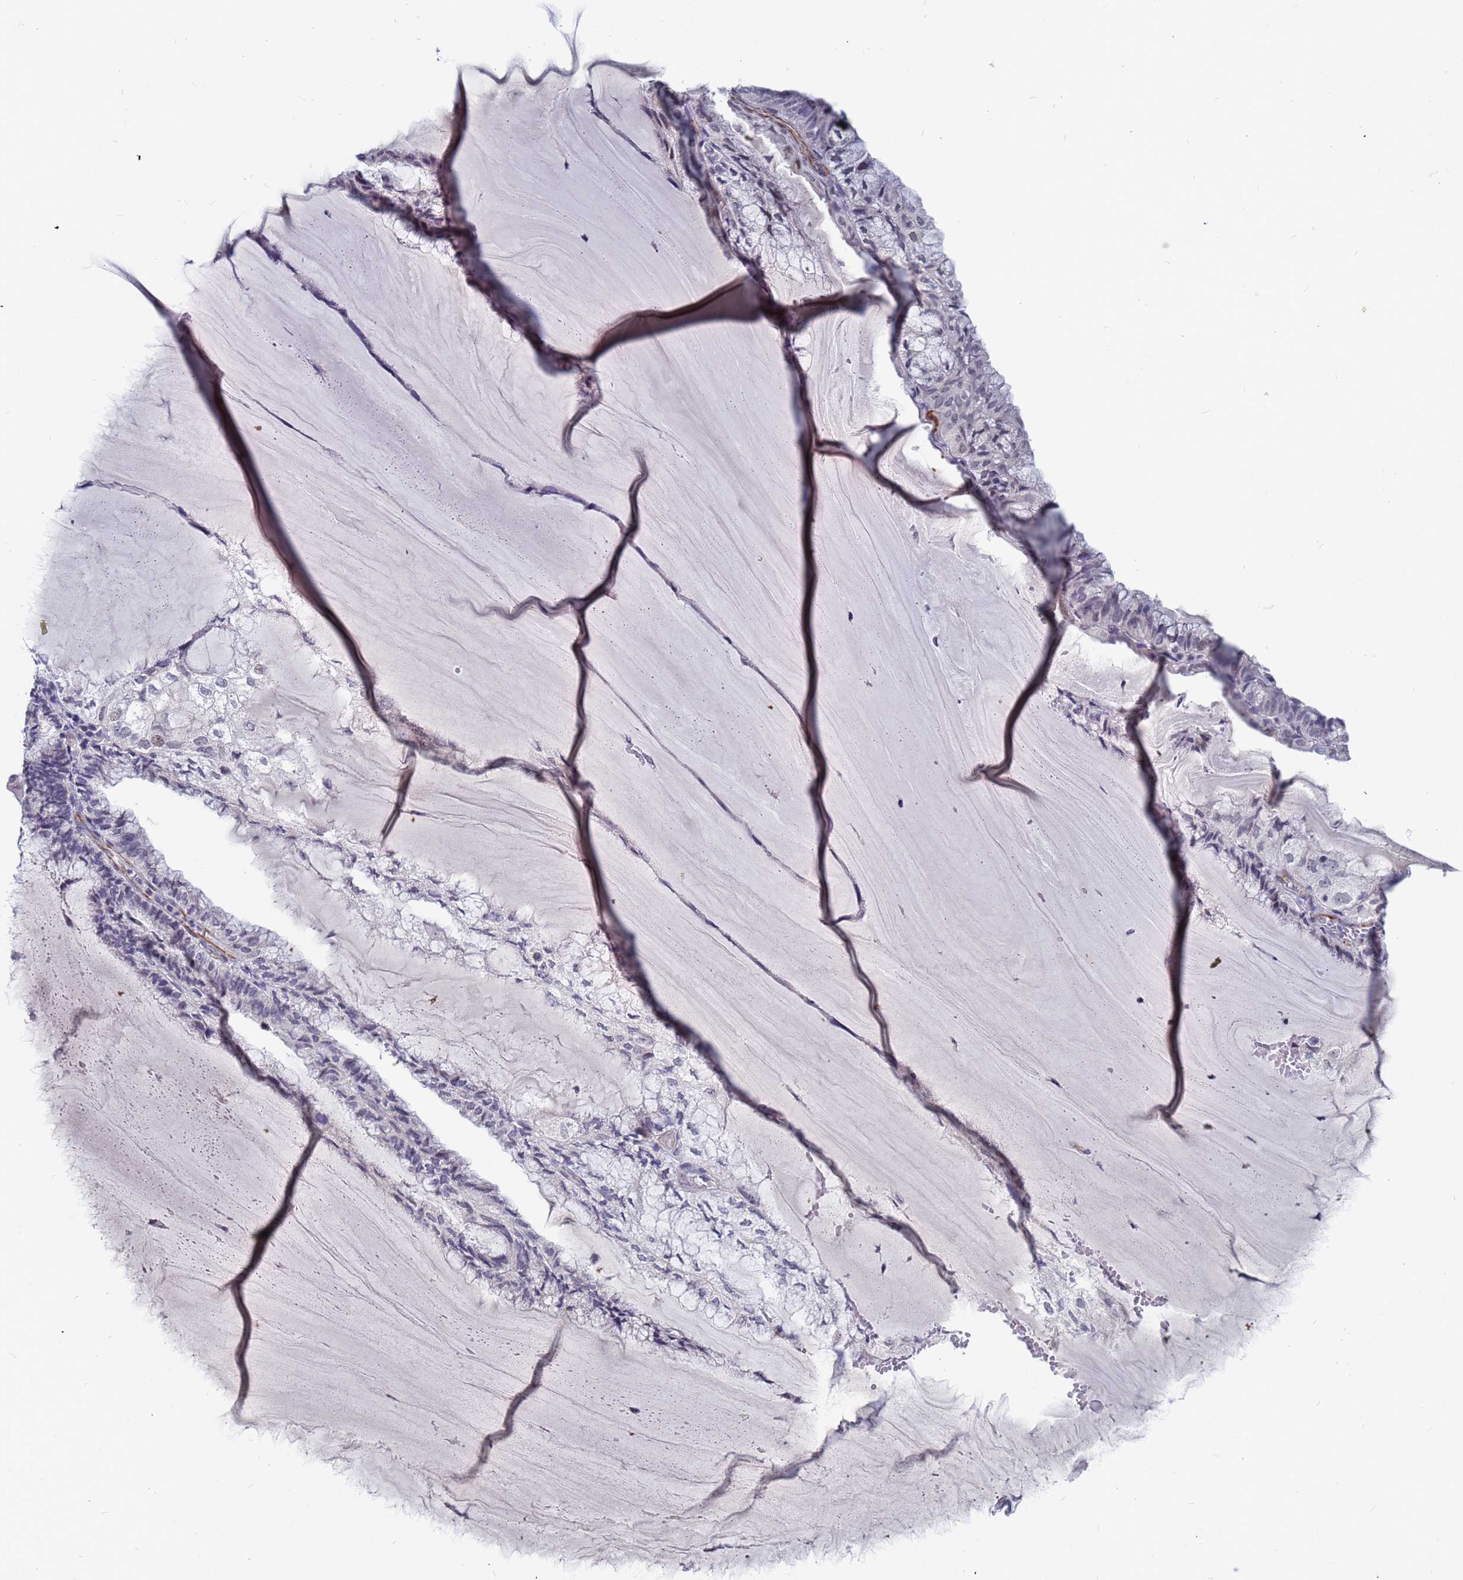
{"staining": {"intensity": "weak", "quantity": "<25%", "location": "nuclear"}, "tissue": "endometrial cancer", "cell_type": "Tumor cells", "image_type": "cancer", "snomed": [{"axis": "morphology", "description": "Adenocarcinoma, NOS"}, {"axis": "topography", "description": "Endometrium"}], "caption": "A photomicrograph of endometrial cancer (adenocarcinoma) stained for a protein displays no brown staining in tumor cells.", "gene": "CXorf65", "patient": {"sex": "female", "age": 81}}